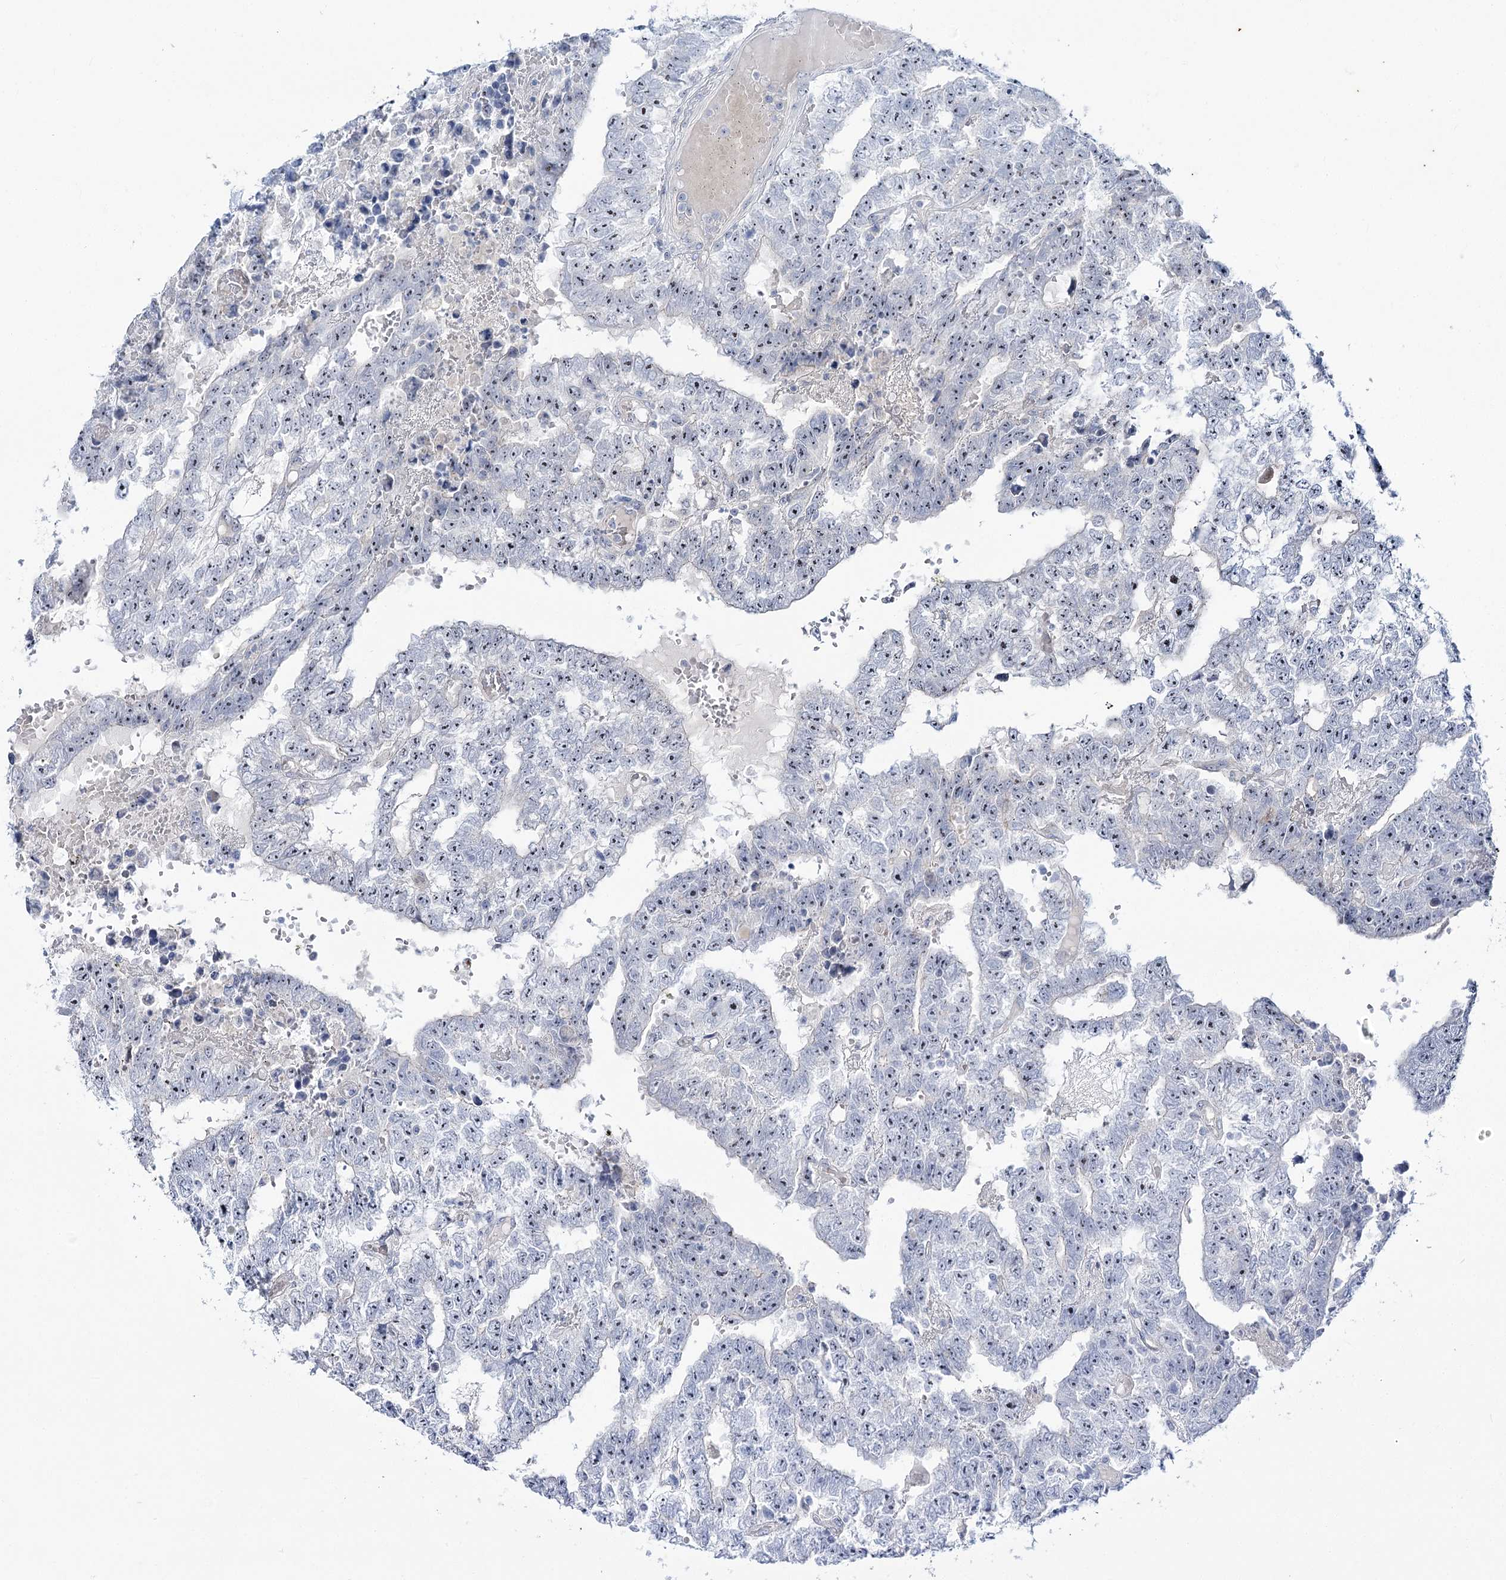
{"staining": {"intensity": "weak", "quantity": "<25%", "location": "nuclear"}, "tissue": "testis cancer", "cell_type": "Tumor cells", "image_type": "cancer", "snomed": [{"axis": "morphology", "description": "Carcinoma, Embryonal, NOS"}, {"axis": "topography", "description": "Testis"}], "caption": "The immunohistochemistry (IHC) micrograph has no significant positivity in tumor cells of testis cancer tissue.", "gene": "SUOX", "patient": {"sex": "male", "age": 25}}